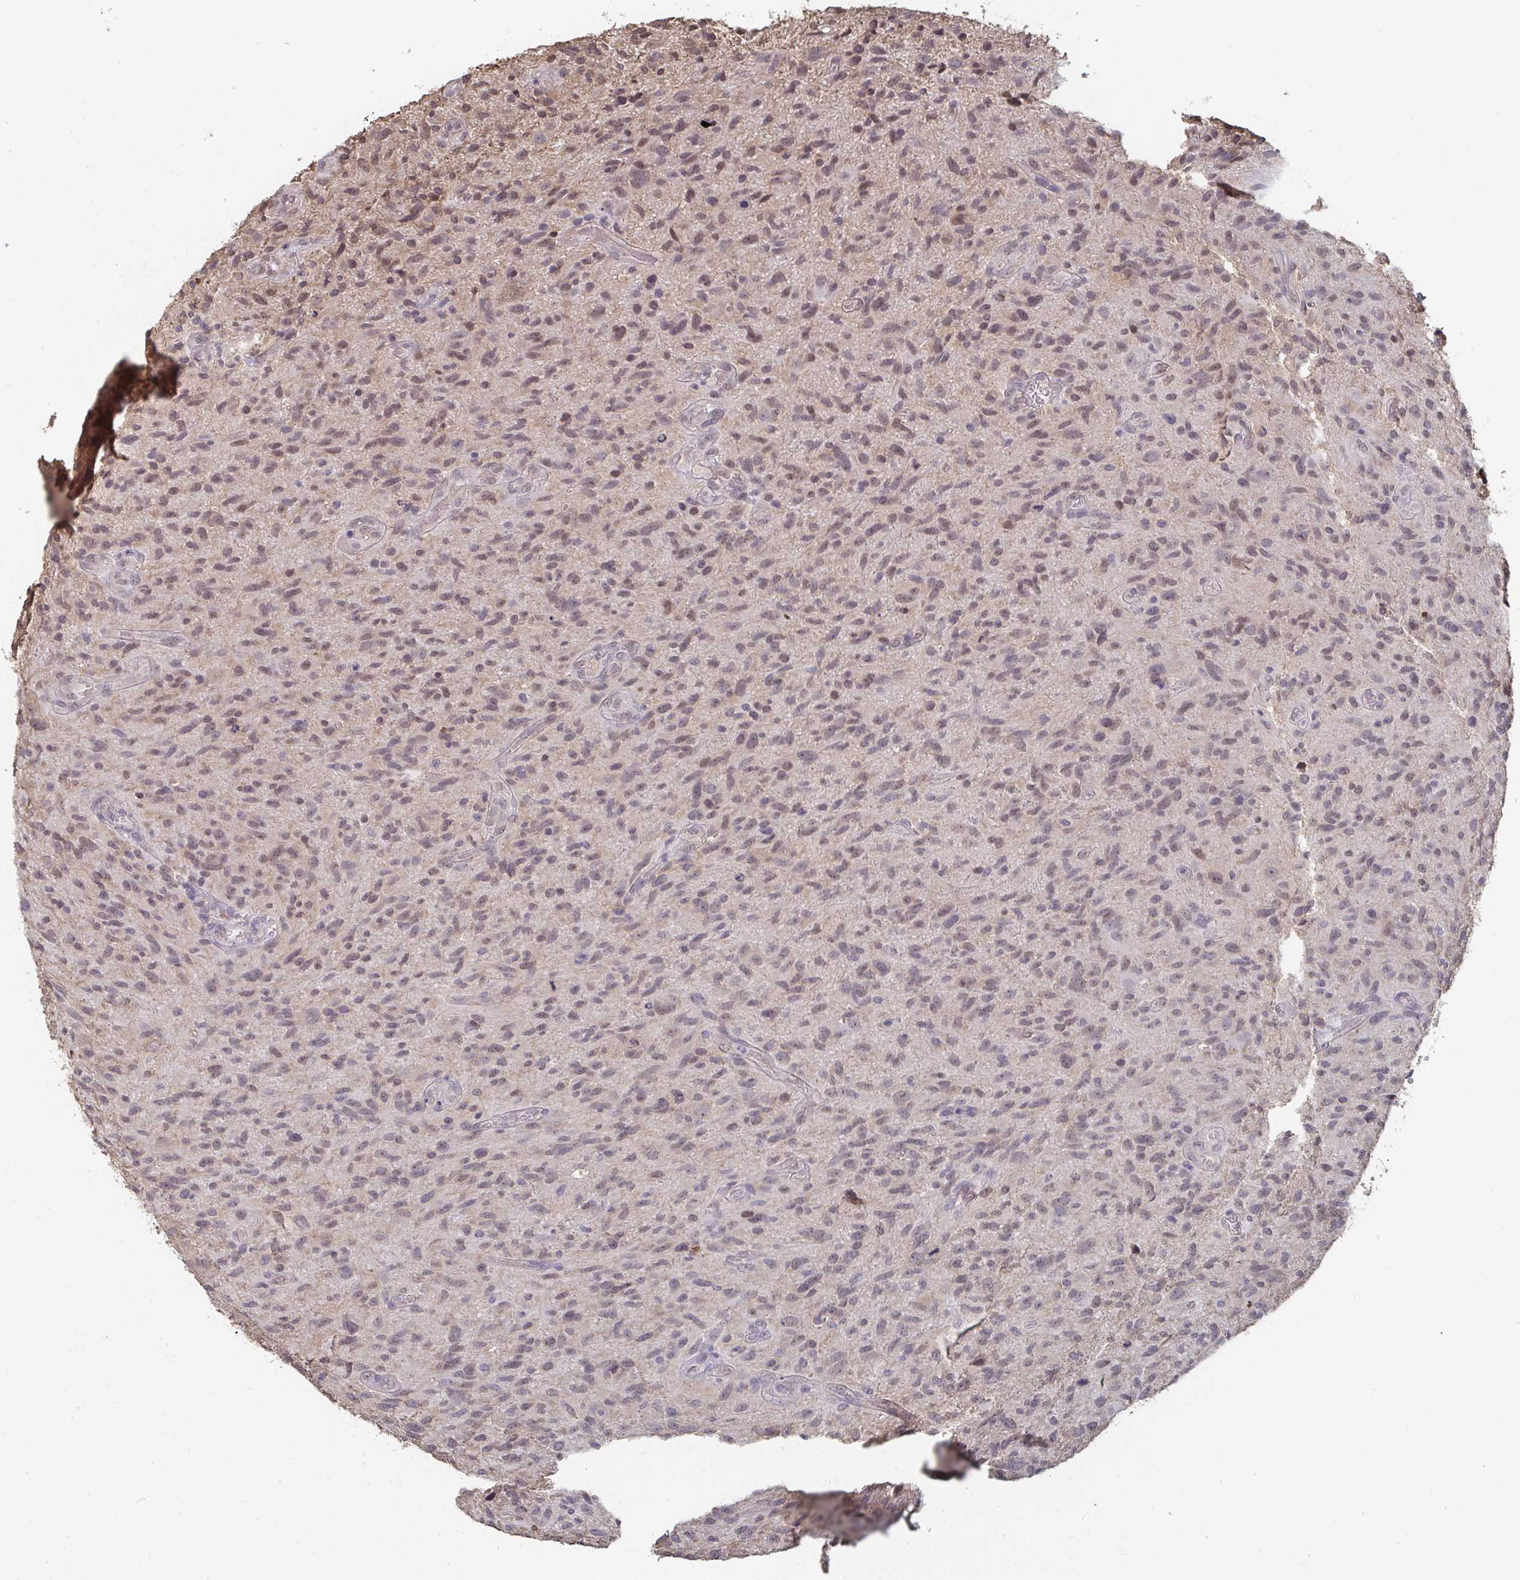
{"staining": {"intensity": "weak", "quantity": ">75%", "location": "nuclear"}, "tissue": "glioma", "cell_type": "Tumor cells", "image_type": "cancer", "snomed": [{"axis": "morphology", "description": "Glioma, malignant, High grade"}, {"axis": "topography", "description": "Brain"}], "caption": "There is low levels of weak nuclear positivity in tumor cells of malignant glioma (high-grade), as demonstrated by immunohistochemical staining (brown color).", "gene": "LIX1", "patient": {"sex": "male", "age": 75}}